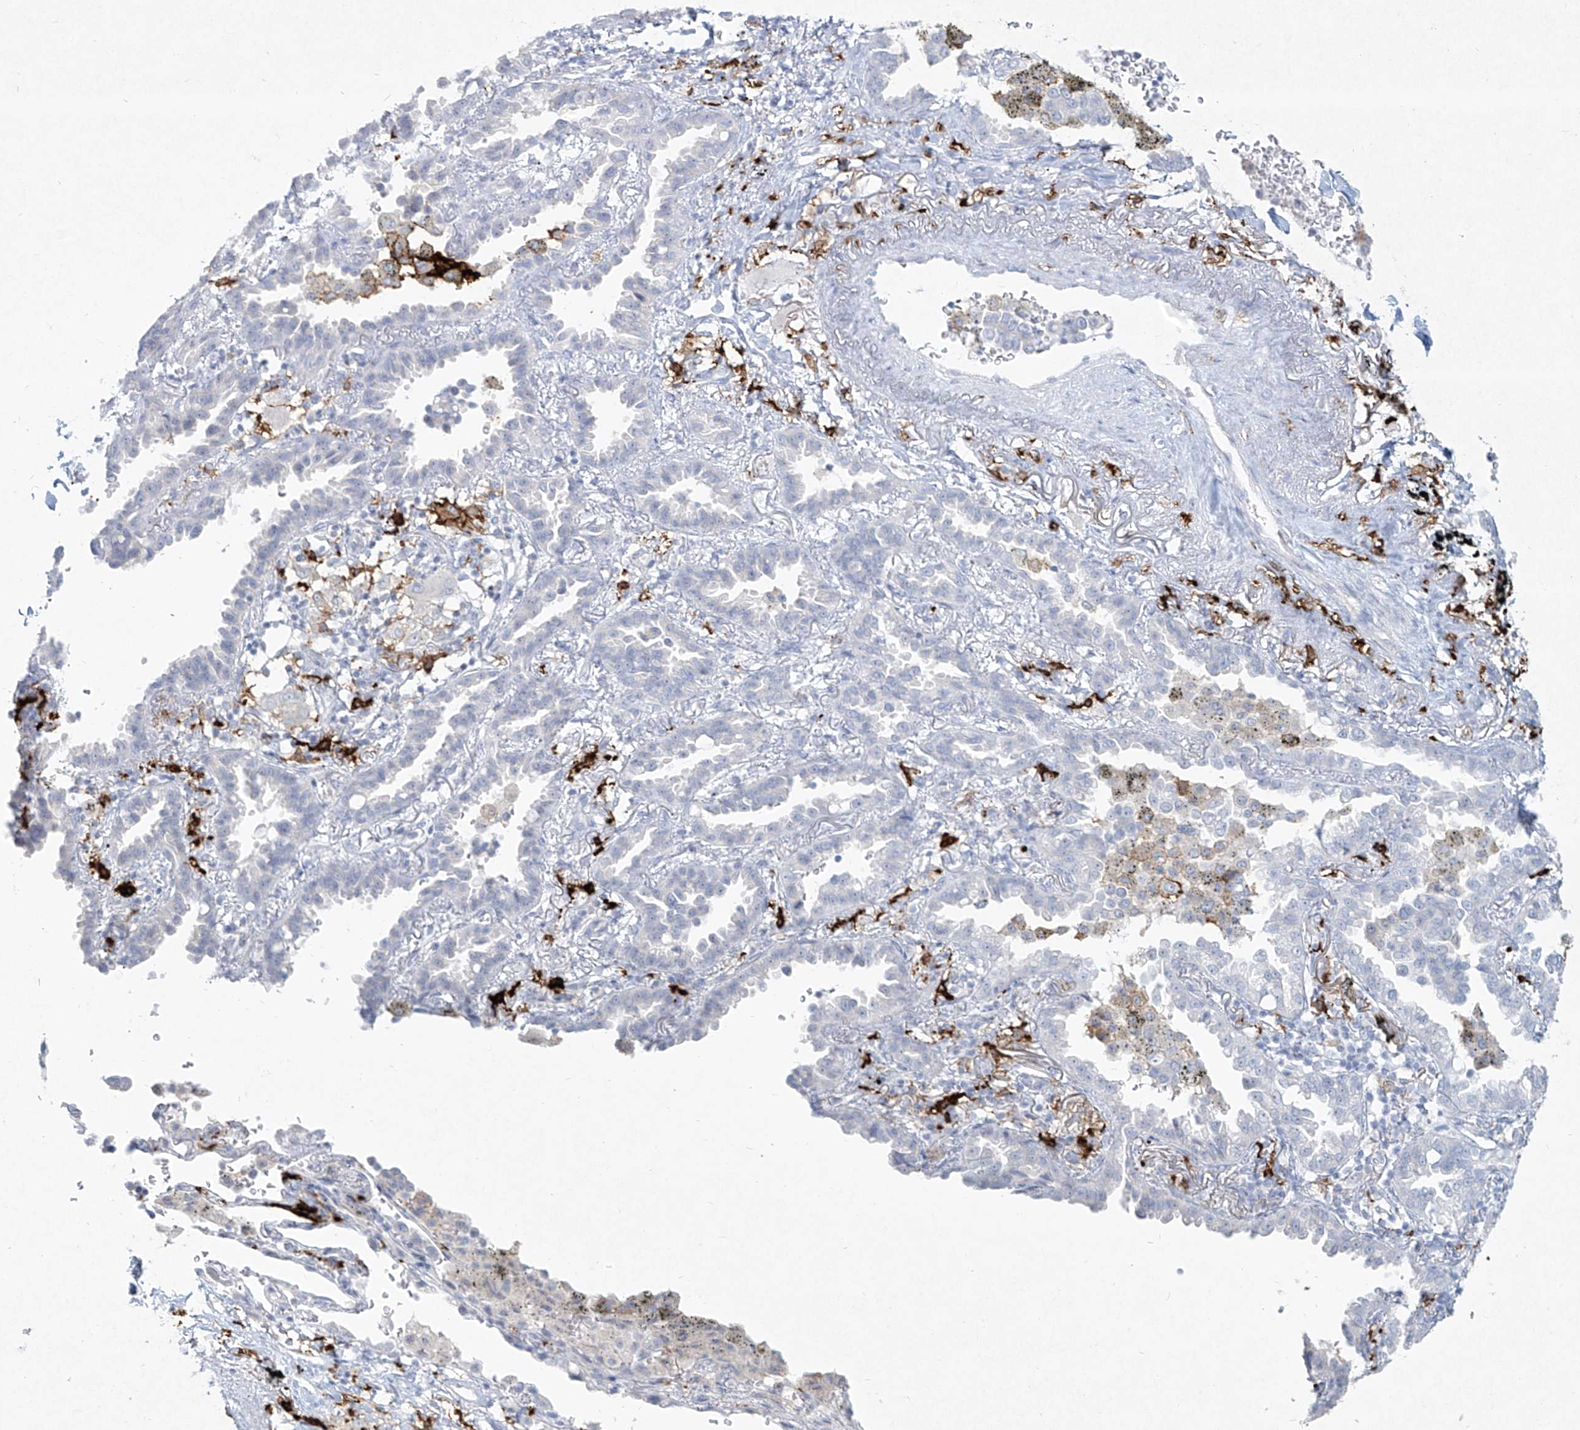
{"staining": {"intensity": "negative", "quantity": "none", "location": "none"}, "tissue": "lung cancer", "cell_type": "Tumor cells", "image_type": "cancer", "snomed": [{"axis": "morphology", "description": "Normal tissue, NOS"}, {"axis": "morphology", "description": "Adenocarcinoma, NOS"}, {"axis": "topography", "description": "Lung"}], "caption": "There is no significant staining in tumor cells of lung cancer. The staining is performed using DAB brown chromogen with nuclei counter-stained in using hematoxylin.", "gene": "CD209", "patient": {"sex": "male", "age": 59}}